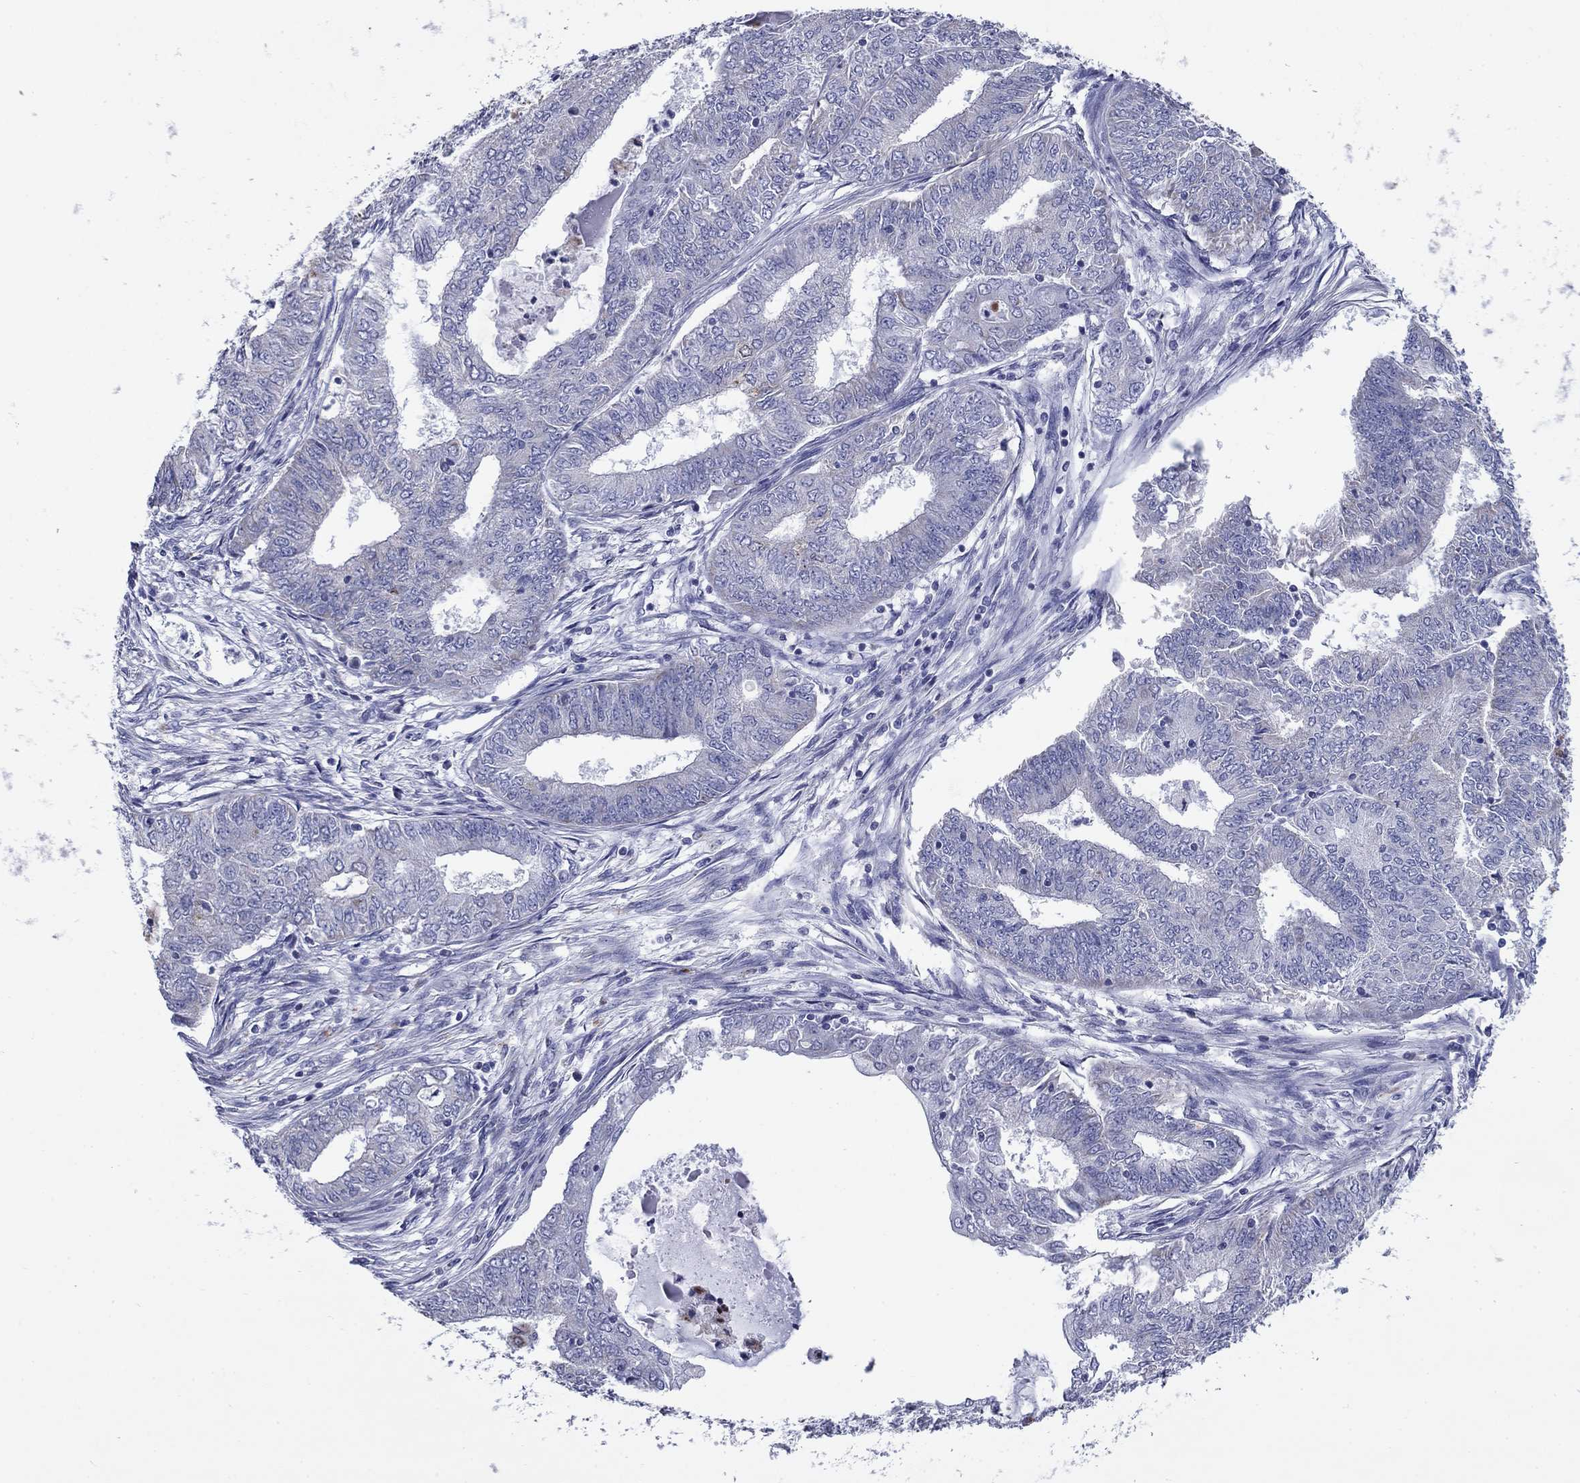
{"staining": {"intensity": "negative", "quantity": "none", "location": "none"}, "tissue": "endometrial cancer", "cell_type": "Tumor cells", "image_type": "cancer", "snomed": [{"axis": "morphology", "description": "Adenocarcinoma, NOS"}, {"axis": "topography", "description": "Endometrium"}], "caption": "Immunohistochemical staining of human endometrial adenocarcinoma exhibits no significant expression in tumor cells.", "gene": "ACADSB", "patient": {"sex": "female", "age": 62}}